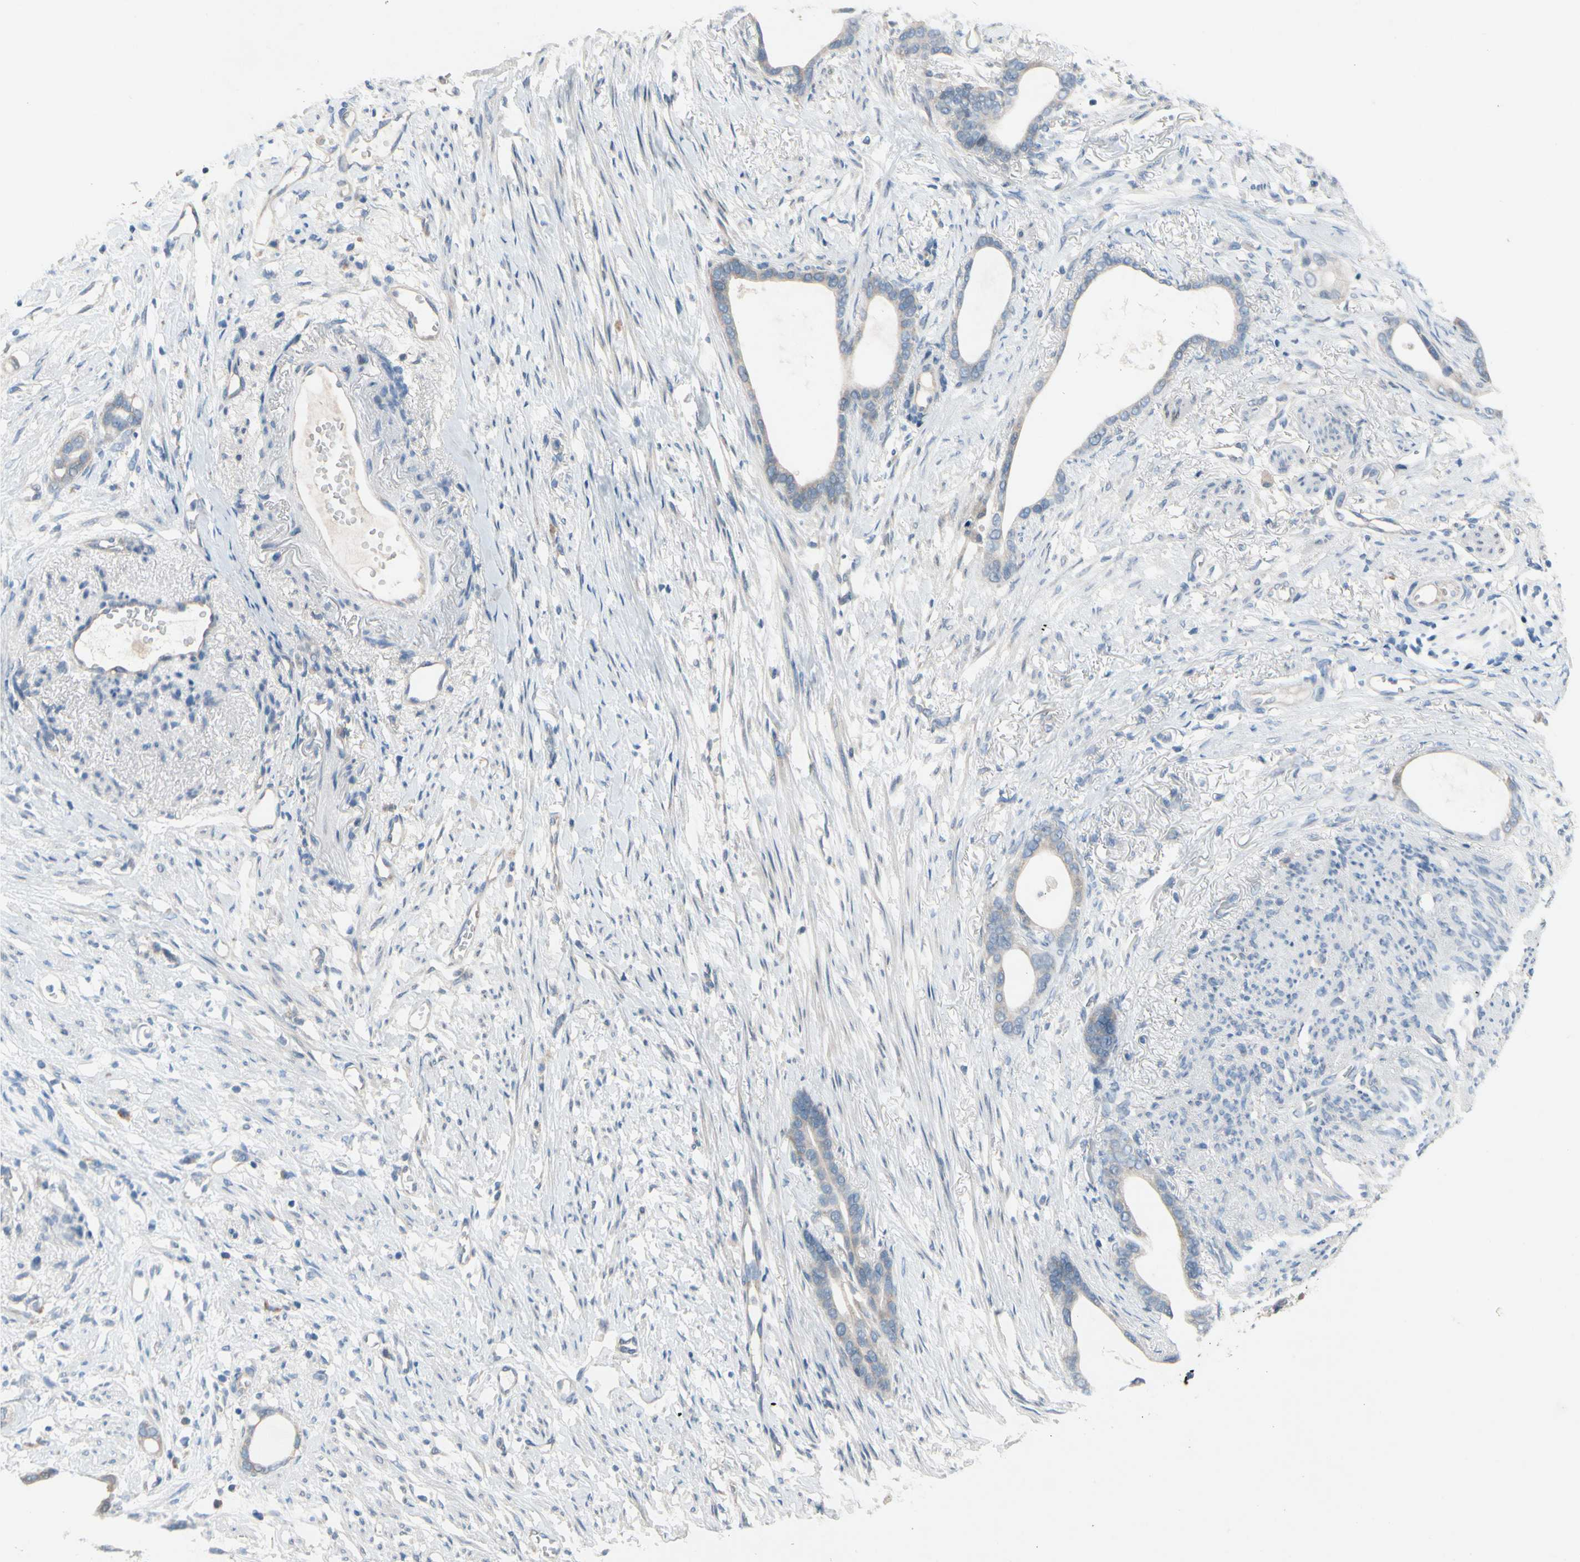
{"staining": {"intensity": "weak", "quantity": ">75%", "location": "cytoplasmic/membranous"}, "tissue": "stomach cancer", "cell_type": "Tumor cells", "image_type": "cancer", "snomed": [{"axis": "morphology", "description": "Adenocarcinoma, NOS"}, {"axis": "topography", "description": "Stomach"}], "caption": "Protein positivity by IHC demonstrates weak cytoplasmic/membranous staining in about >75% of tumor cells in adenocarcinoma (stomach). The staining was performed using DAB (3,3'-diaminobenzidine) to visualize the protein expression in brown, while the nuclei were stained in blue with hematoxylin (Magnification: 20x).", "gene": "PIP5K1B", "patient": {"sex": "female", "age": 75}}